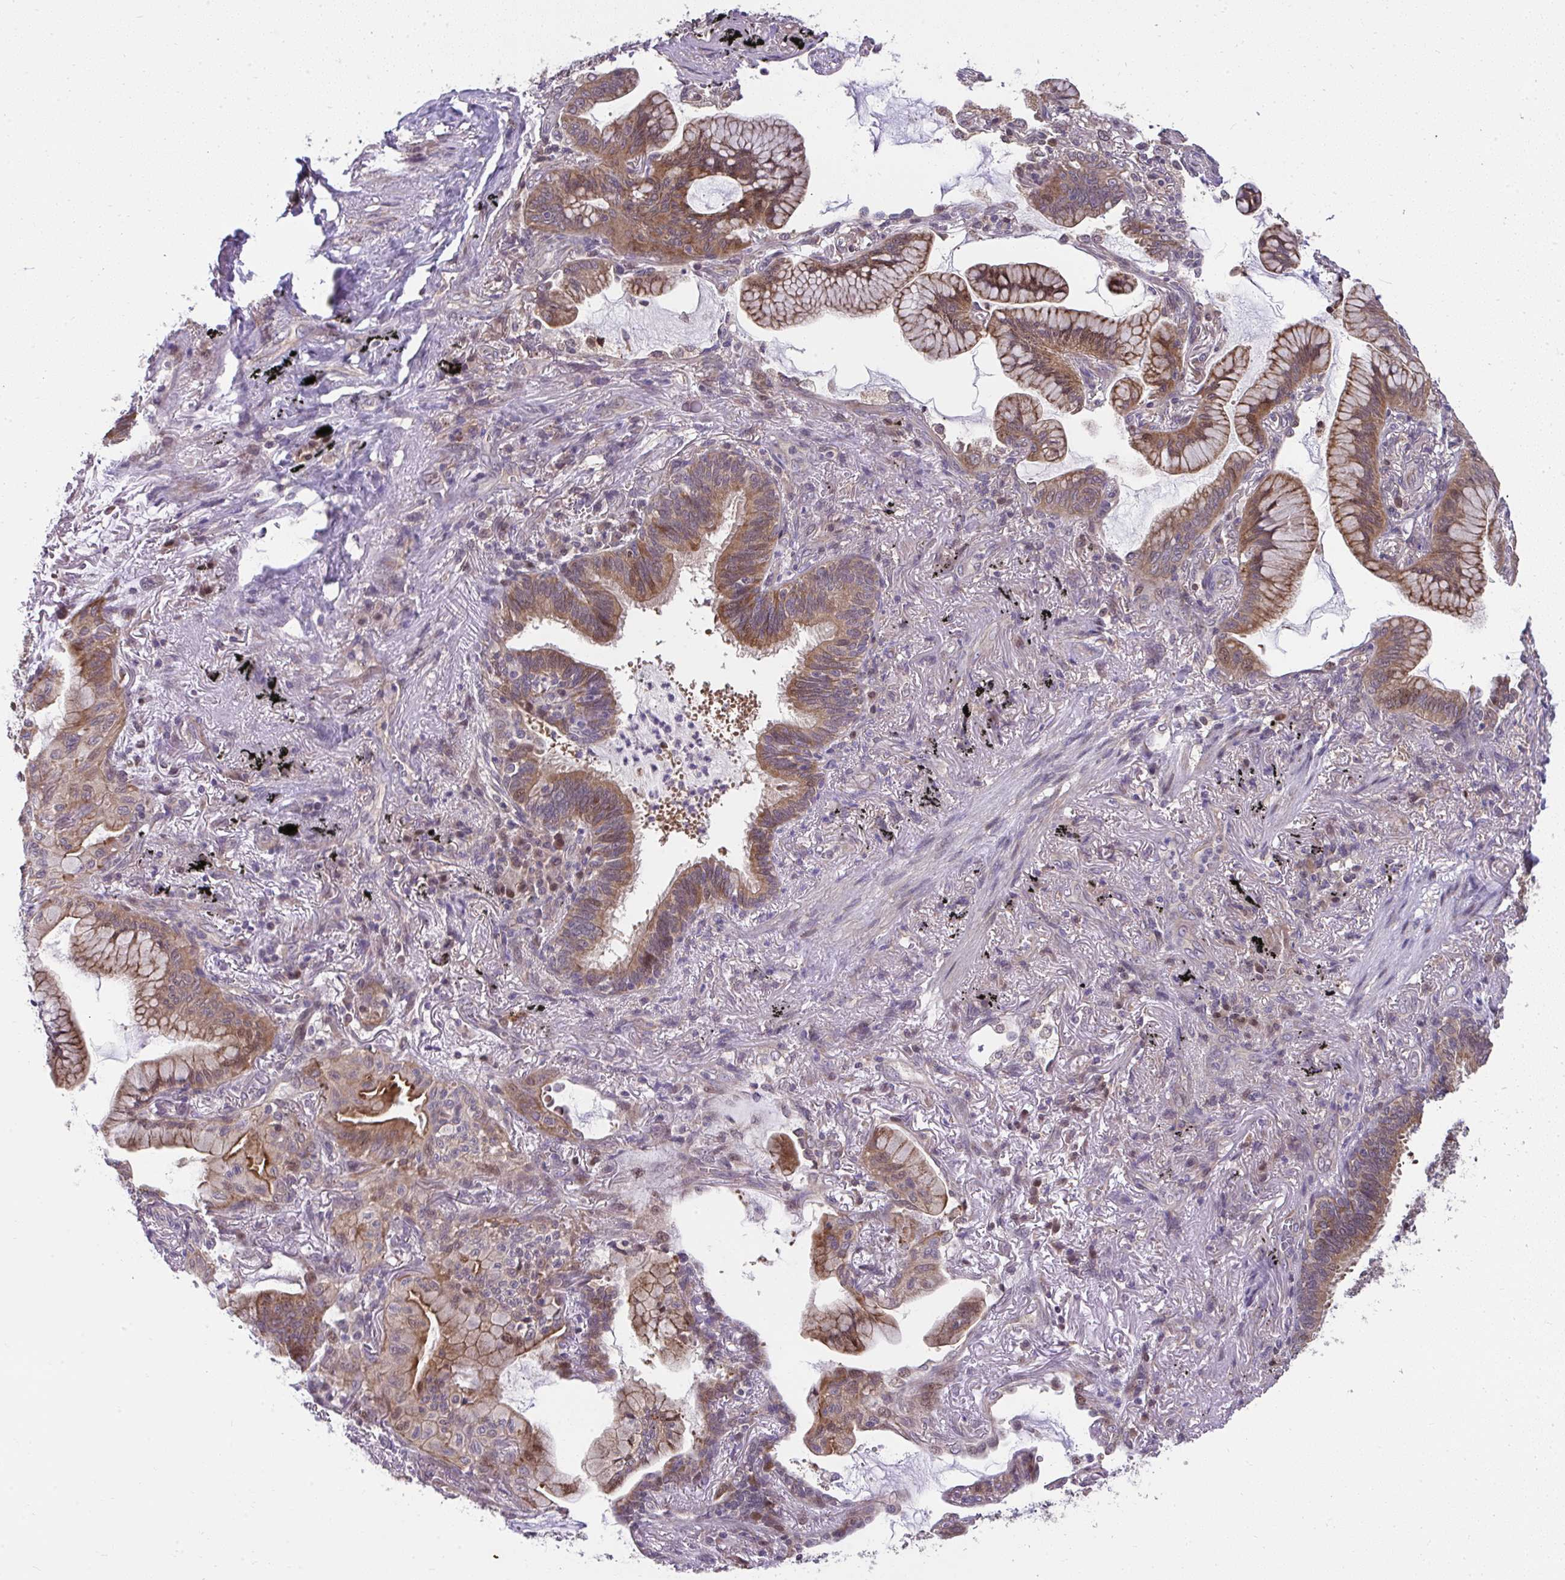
{"staining": {"intensity": "moderate", "quantity": ">75%", "location": "cytoplasmic/membranous,nuclear"}, "tissue": "lung cancer", "cell_type": "Tumor cells", "image_type": "cancer", "snomed": [{"axis": "morphology", "description": "Adenocarcinoma, NOS"}, {"axis": "topography", "description": "Lung"}], "caption": "Immunohistochemical staining of human lung cancer exhibits medium levels of moderate cytoplasmic/membranous and nuclear protein staining in approximately >75% of tumor cells.", "gene": "RDH14", "patient": {"sex": "male", "age": 77}}